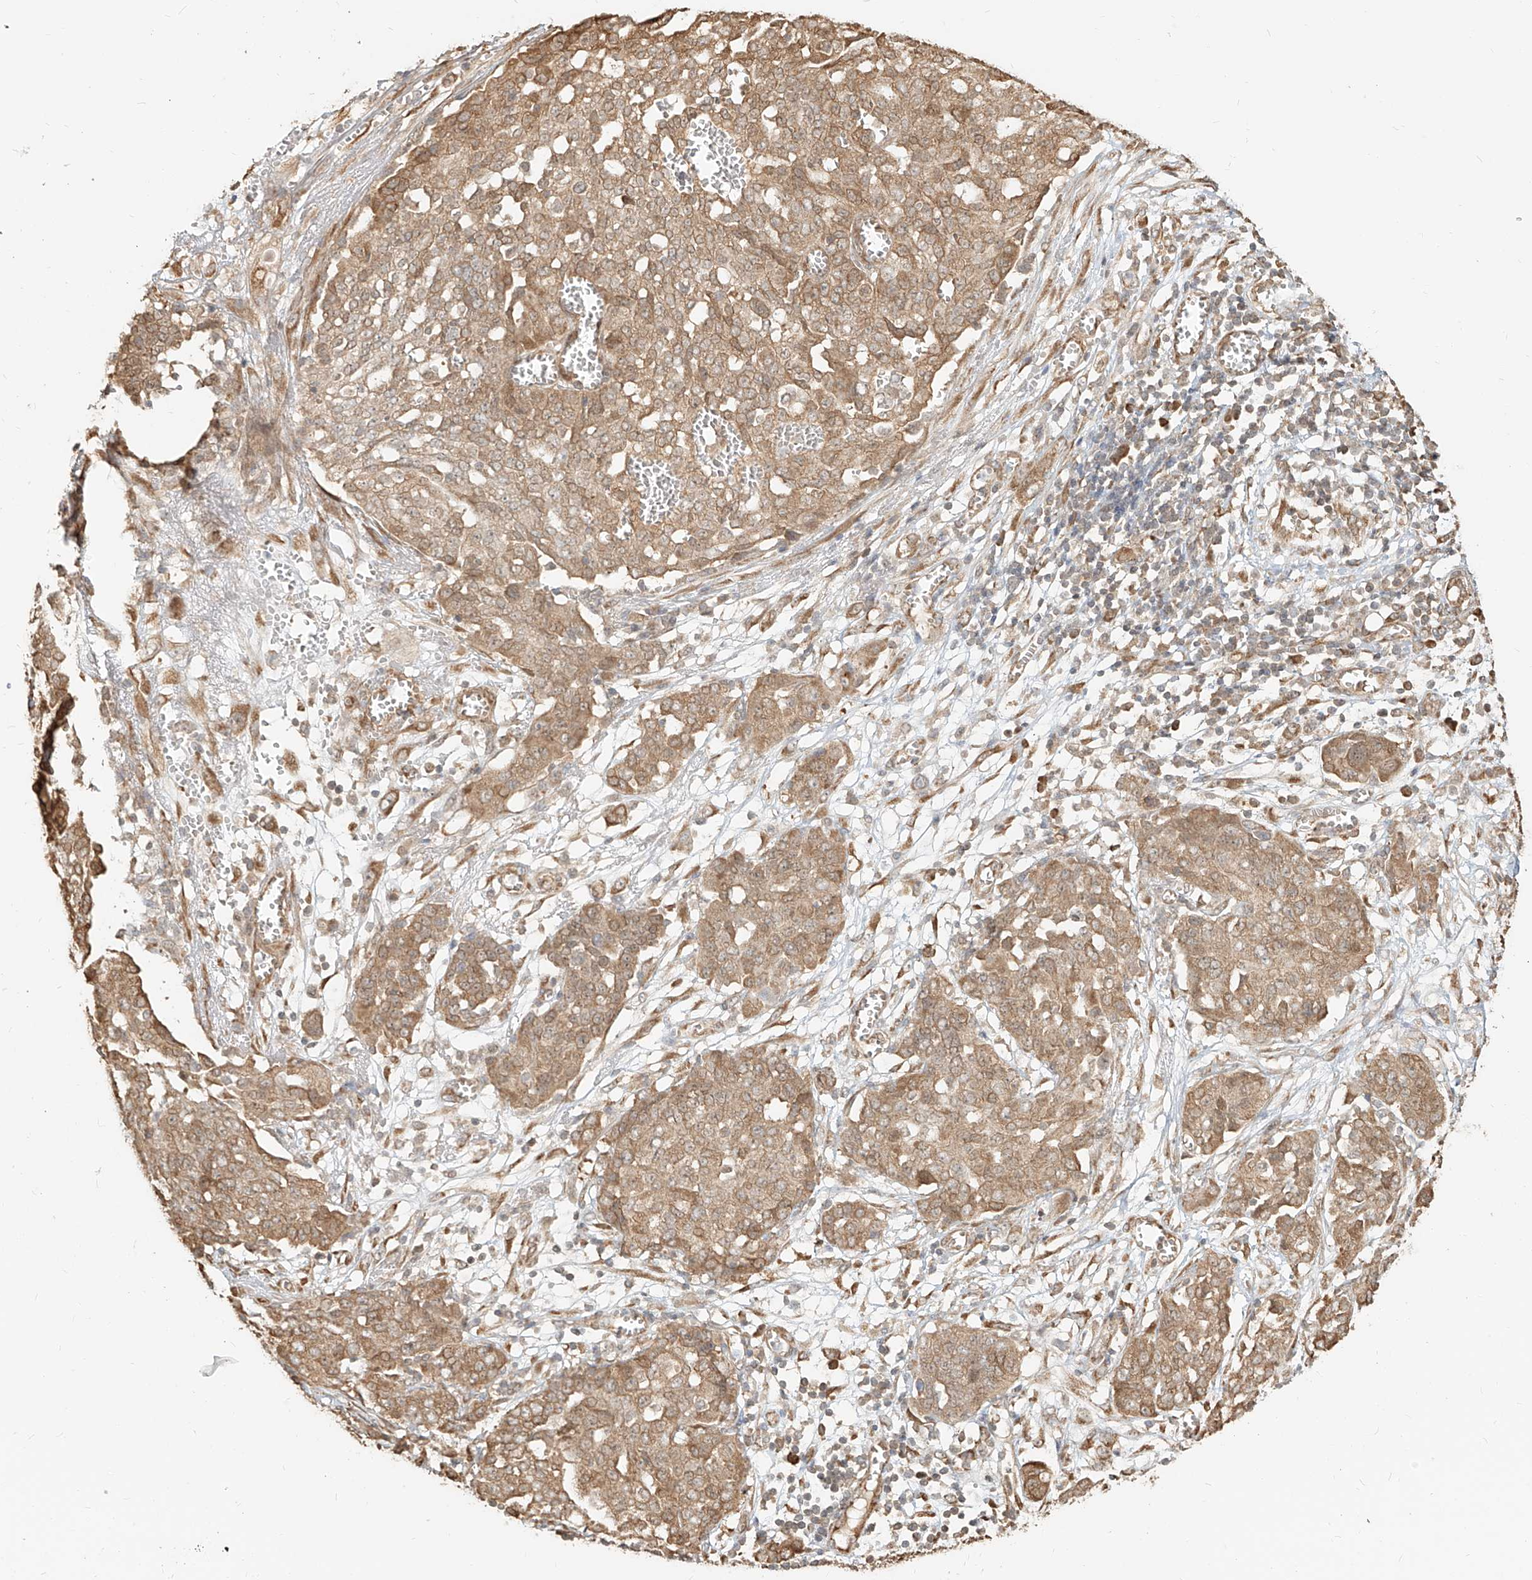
{"staining": {"intensity": "moderate", "quantity": ">75%", "location": "cytoplasmic/membranous"}, "tissue": "ovarian cancer", "cell_type": "Tumor cells", "image_type": "cancer", "snomed": [{"axis": "morphology", "description": "Cystadenocarcinoma, serous, NOS"}, {"axis": "topography", "description": "Soft tissue"}, {"axis": "topography", "description": "Ovary"}], "caption": "Ovarian serous cystadenocarcinoma stained with a brown dye exhibits moderate cytoplasmic/membranous positive positivity in approximately >75% of tumor cells.", "gene": "UBE2K", "patient": {"sex": "female", "age": 57}}